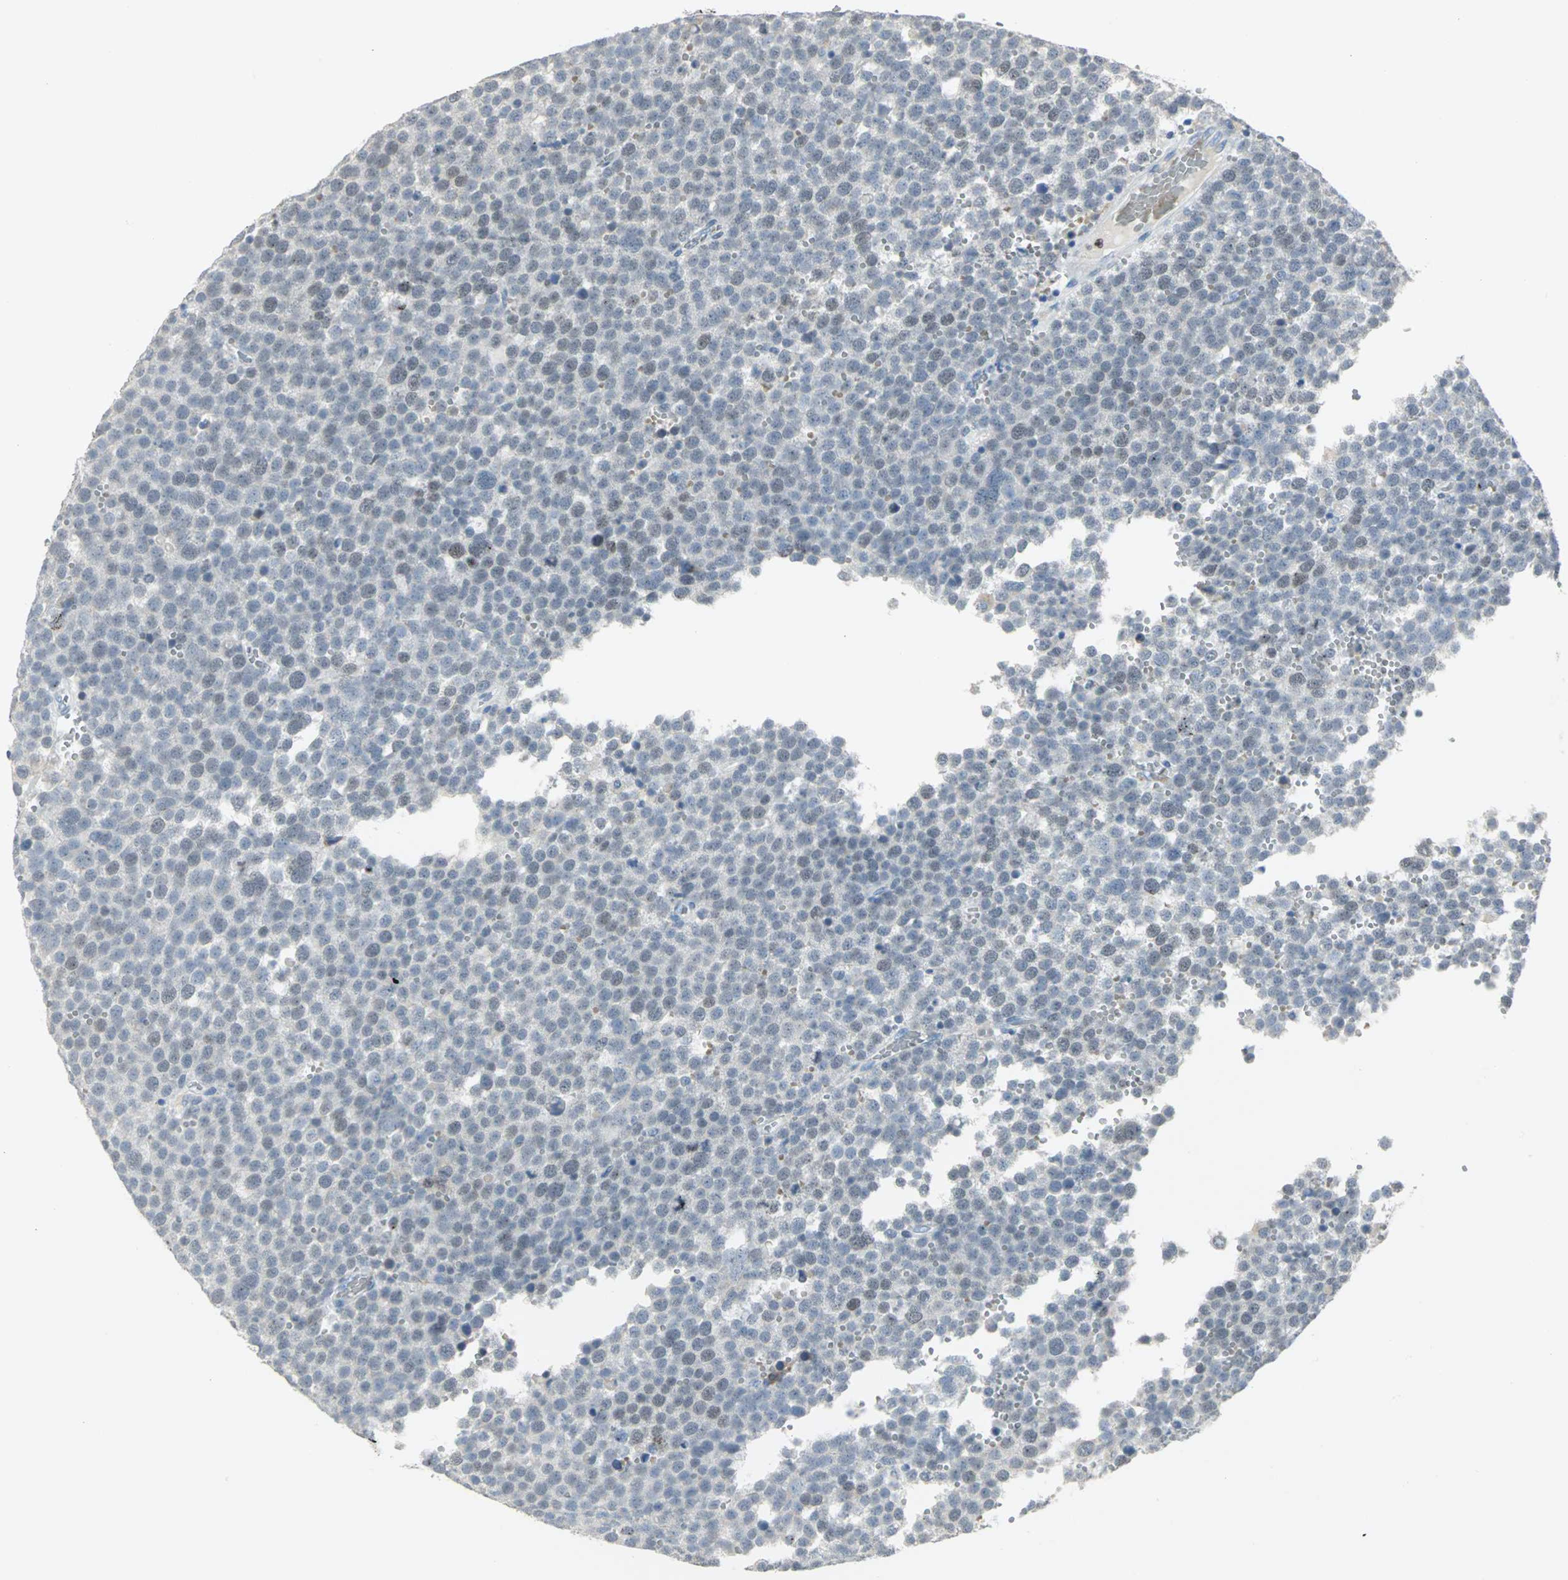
{"staining": {"intensity": "weak", "quantity": "<25%", "location": "nuclear"}, "tissue": "testis cancer", "cell_type": "Tumor cells", "image_type": "cancer", "snomed": [{"axis": "morphology", "description": "Seminoma, NOS"}, {"axis": "topography", "description": "Testis"}], "caption": "High magnification brightfield microscopy of seminoma (testis) stained with DAB (brown) and counterstained with hematoxylin (blue): tumor cells show no significant expression. The staining was performed using DAB to visualize the protein expression in brown, while the nuclei were stained in blue with hematoxylin (Magnification: 20x).", "gene": "BCL6", "patient": {"sex": "male", "age": 71}}